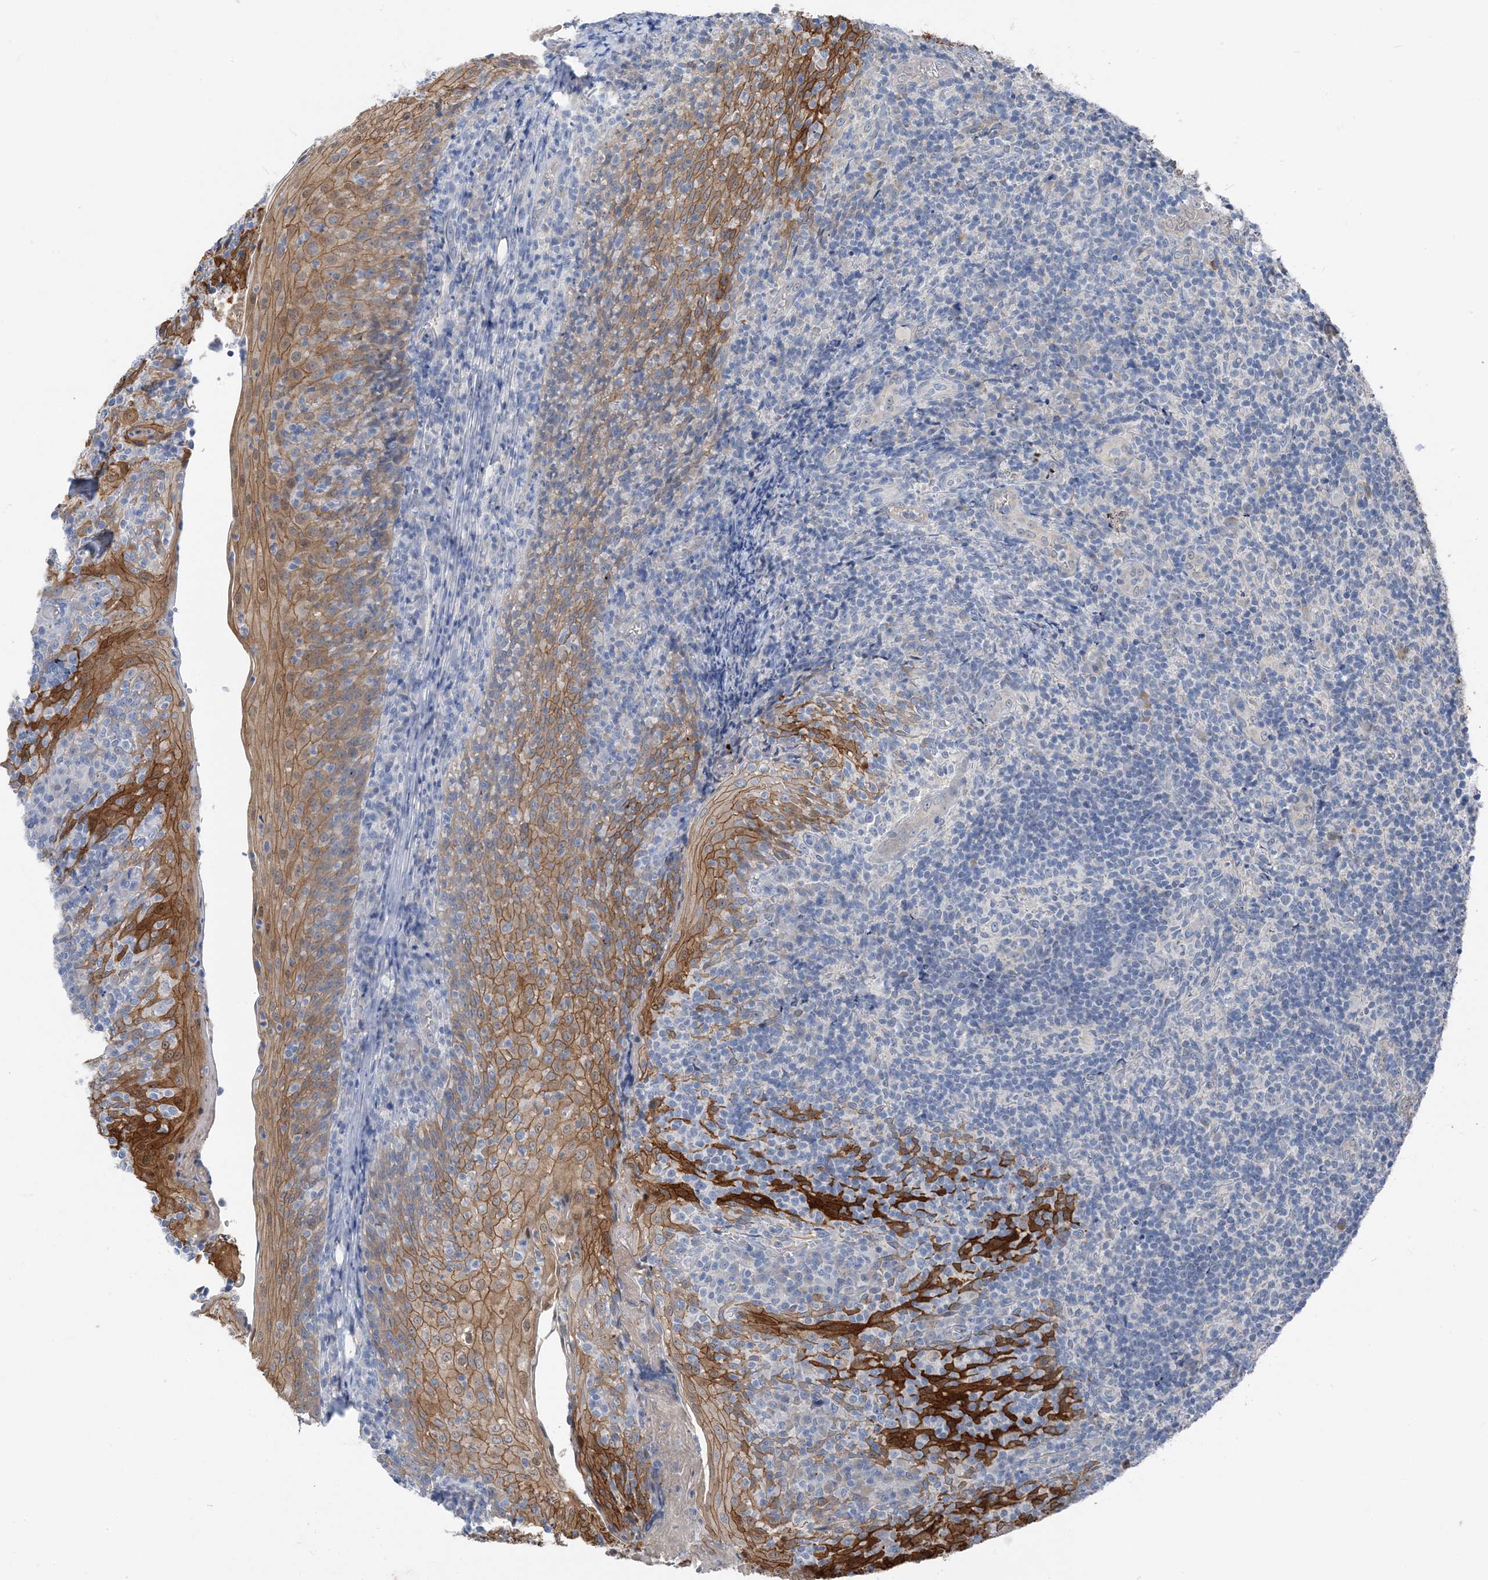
{"staining": {"intensity": "negative", "quantity": "none", "location": "none"}, "tissue": "tonsil", "cell_type": "Germinal center cells", "image_type": "normal", "snomed": [{"axis": "morphology", "description": "Normal tissue, NOS"}, {"axis": "topography", "description": "Tonsil"}], "caption": "Human tonsil stained for a protein using immunohistochemistry (IHC) demonstrates no expression in germinal center cells.", "gene": "NCOA7", "patient": {"sex": "female", "age": 19}}